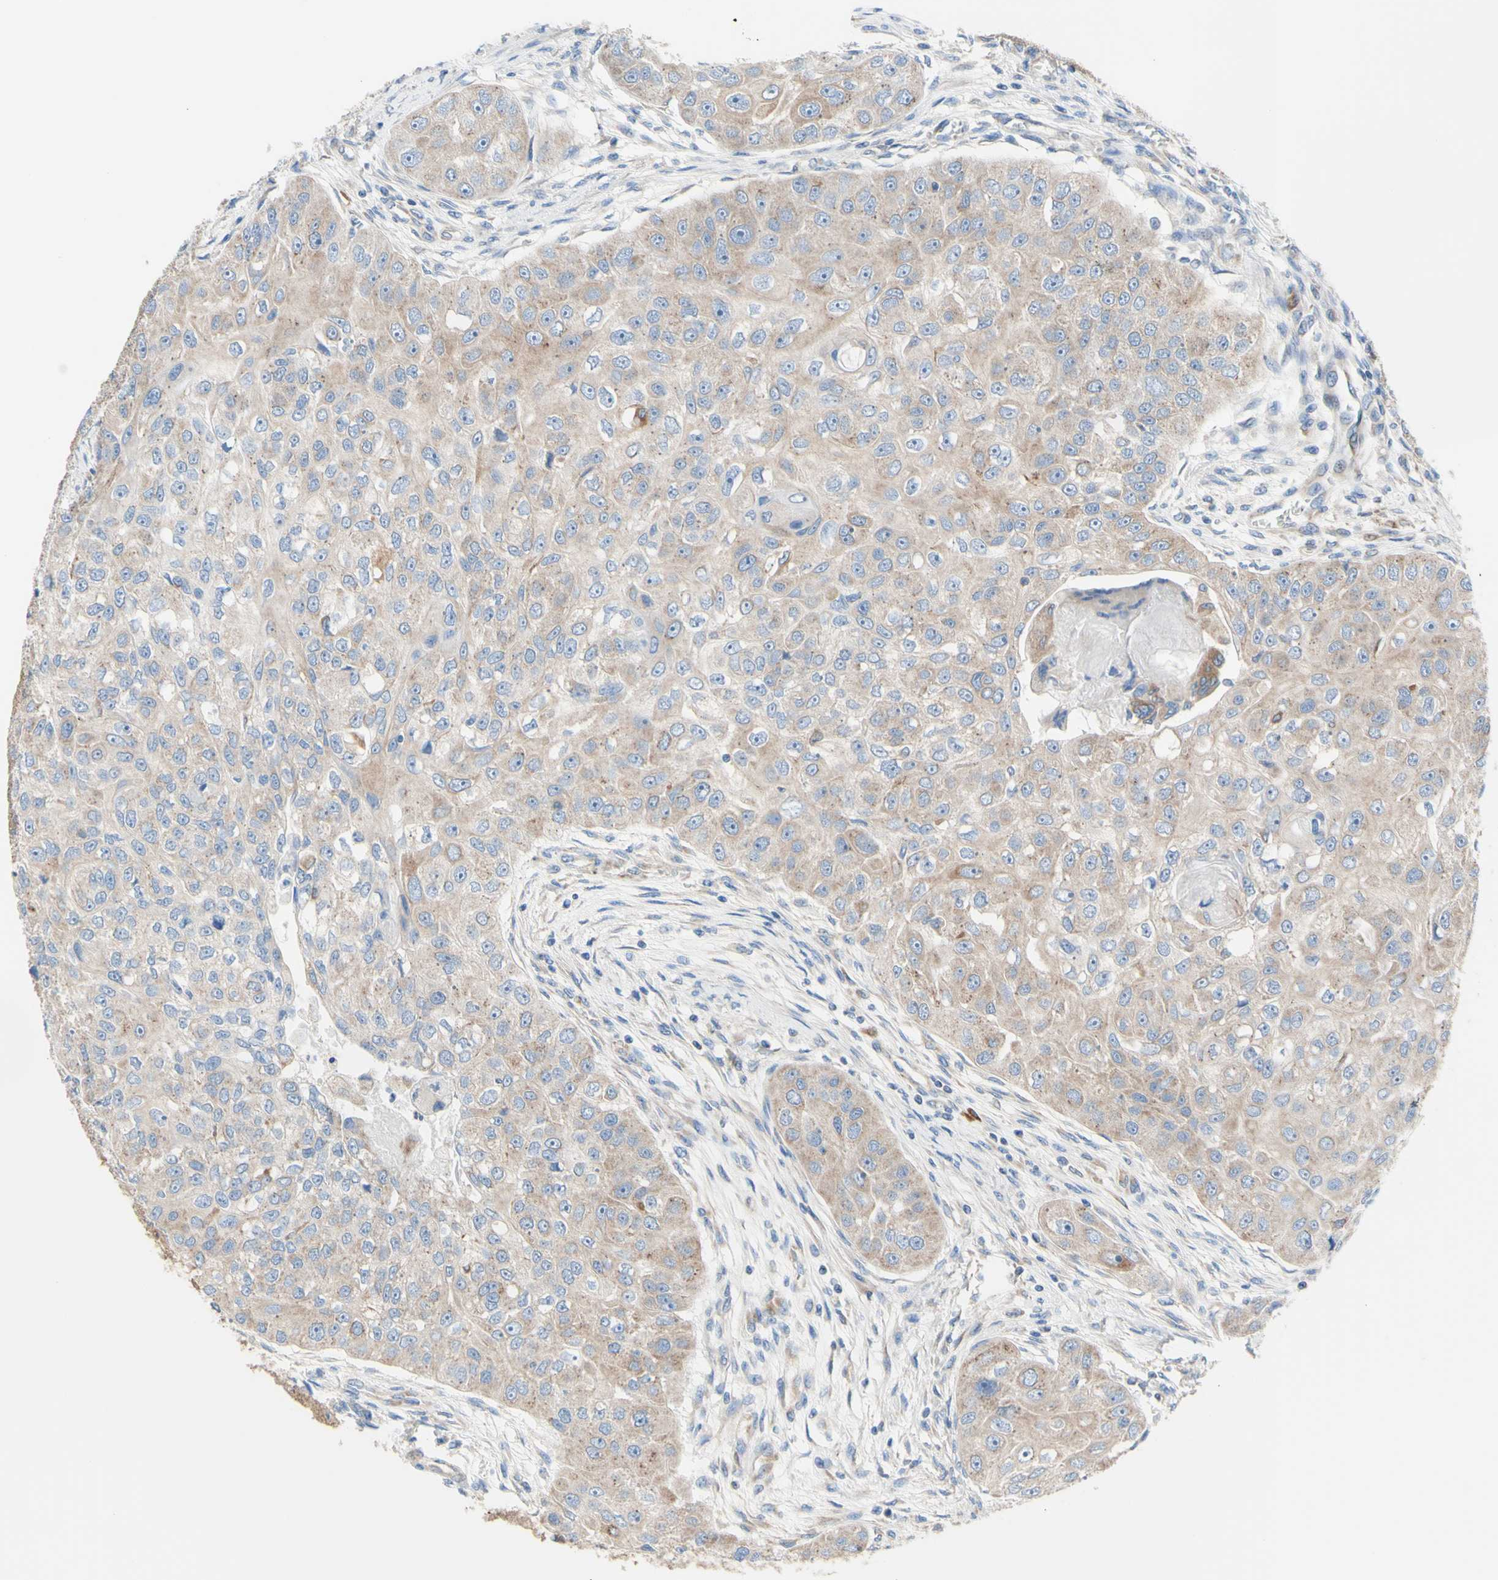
{"staining": {"intensity": "weak", "quantity": "25%-75%", "location": "cytoplasmic/membranous"}, "tissue": "head and neck cancer", "cell_type": "Tumor cells", "image_type": "cancer", "snomed": [{"axis": "morphology", "description": "Normal tissue, NOS"}, {"axis": "morphology", "description": "Squamous cell carcinoma, NOS"}, {"axis": "topography", "description": "Skeletal muscle"}, {"axis": "topography", "description": "Head-Neck"}], "caption": "Immunohistochemical staining of squamous cell carcinoma (head and neck) reveals low levels of weak cytoplasmic/membranous staining in about 25%-75% of tumor cells.", "gene": "RETREG2", "patient": {"sex": "male", "age": 51}}